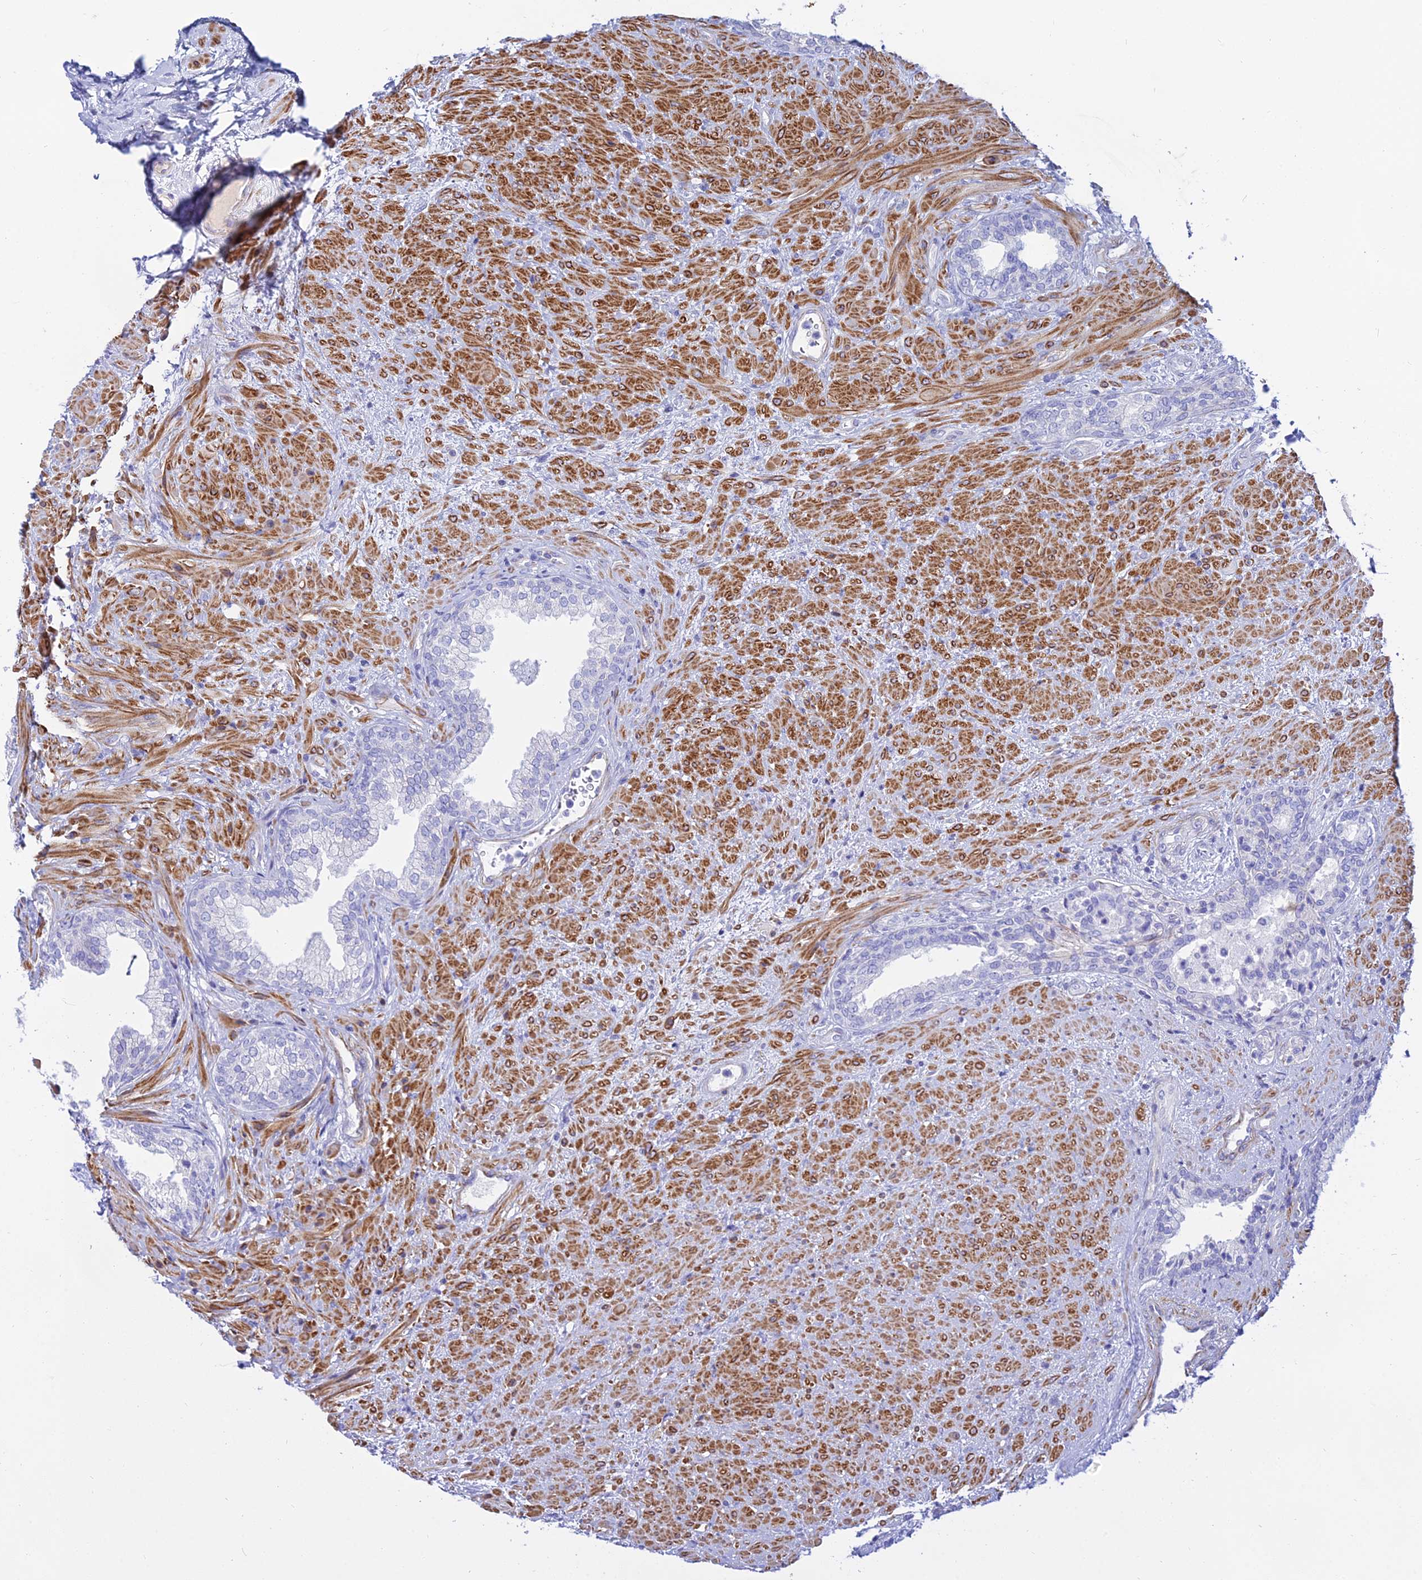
{"staining": {"intensity": "negative", "quantity": "none", "location": "none"}, "tissue": "prostate", "cell_type": "Glandular cells", "image_type": "normal", "snomed": [{"axis": "morphology", "description": "Normal tissue, NOS"}, {"axis": "topography", "description": "Prostate"}], "caption": "Immunohistochemistry (IHC) micrograph of benign prostate stained for a protein (brown), which demonstrates no expression in glandular cells.", "gene": "DLX1", "patient": {"sex": "male", "age": 76}}